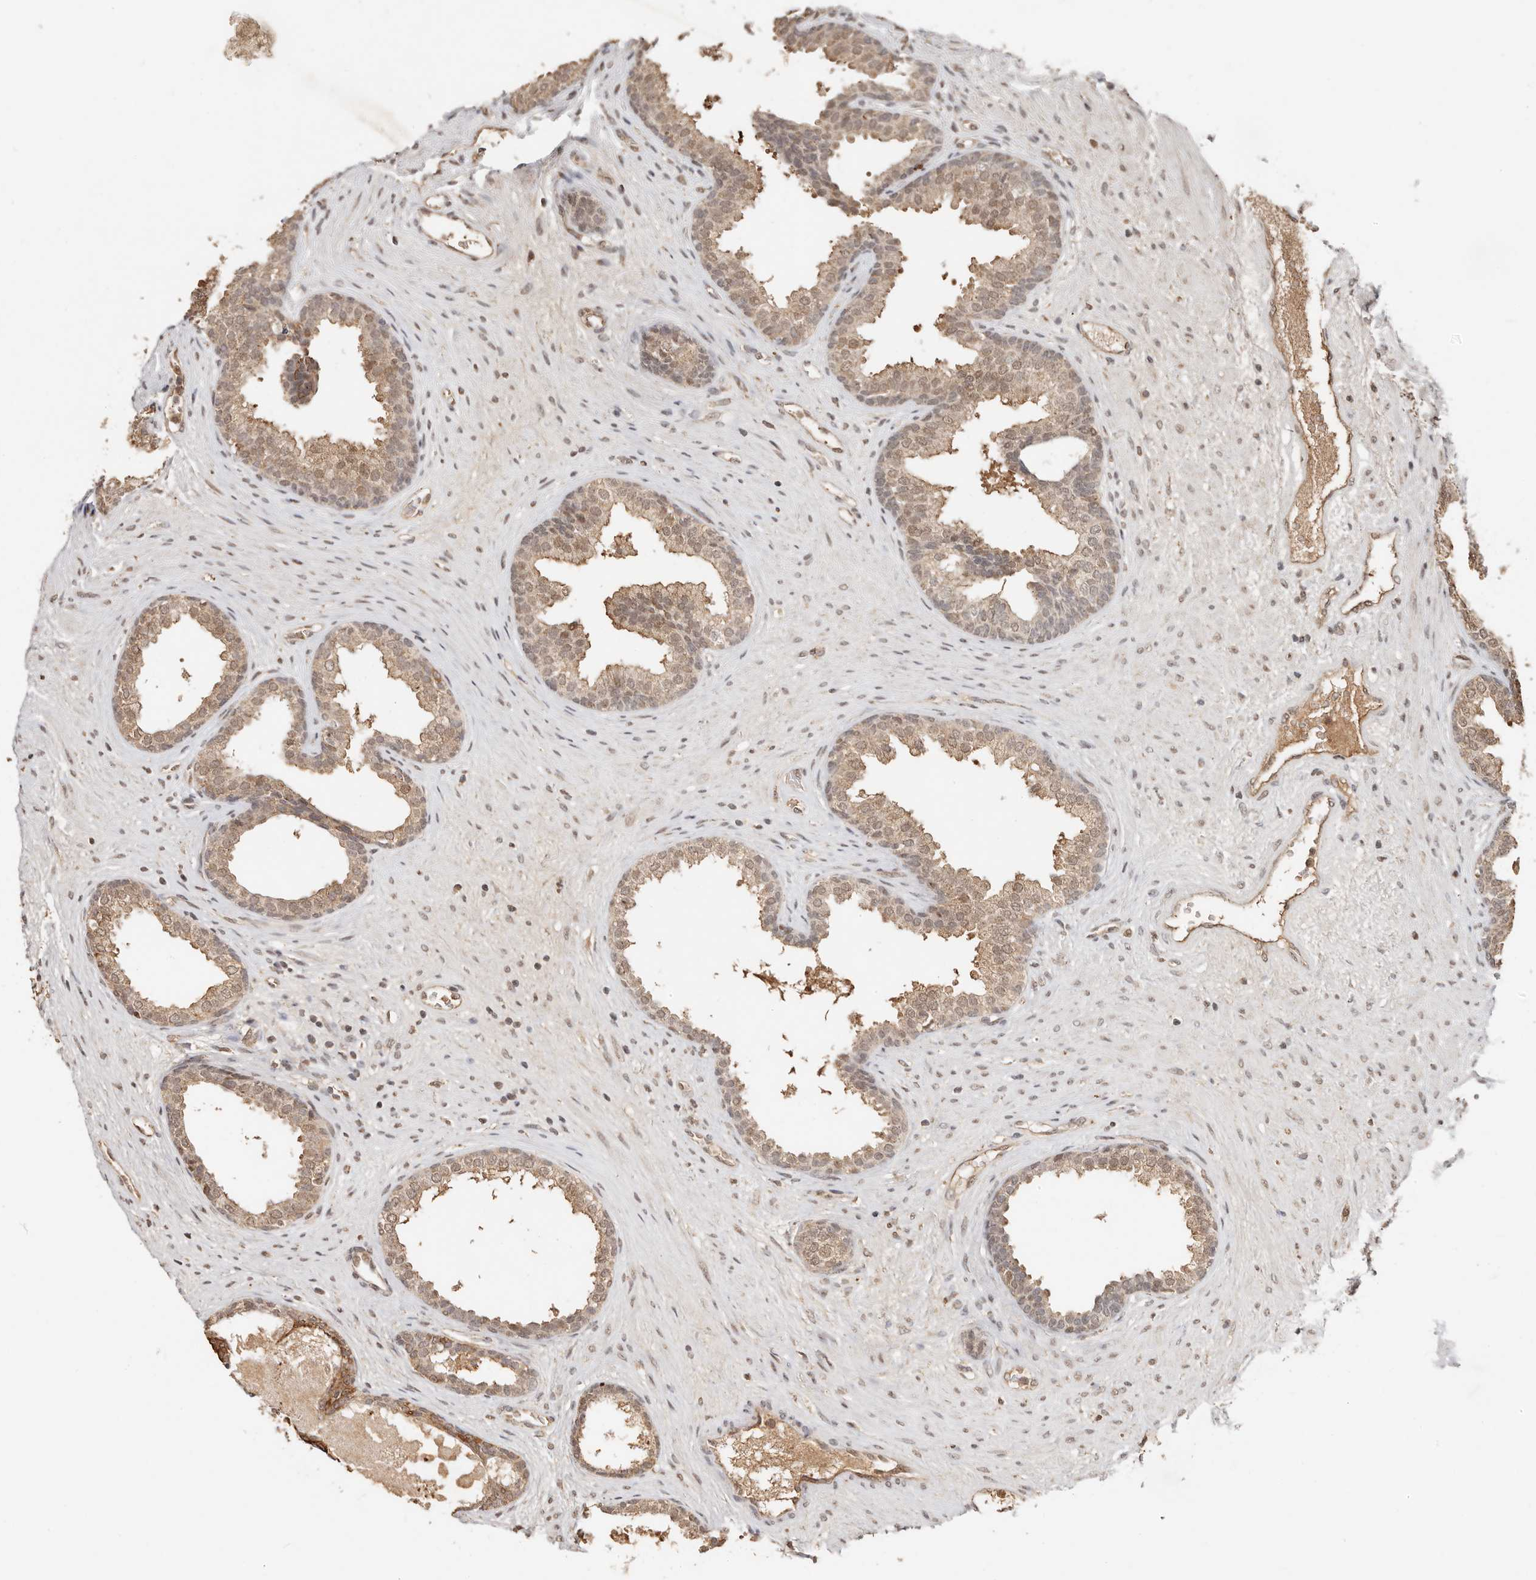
{"staining": {"intensity": "moderate", "quantity": ">75%", "location": "cytoplasmic/membranous,nuclear"}, "tissue": "prostate", "cell_type": "Glandular cells", "image_type": "normal", "snomed": [{"axis": "morphology", "description": "Normal tissue, NOS"}, {"axis": "topography", "description": "Prostate"}], "caption": "Immunohistochemistry (IHC) photomicrograph of unremarkable prostate stained for a protein (brown), which shows medium levels of moderate cytoplasmic/membranous,nuclear positivity in approximately >75% of glandular cells.", "gene": "SEC14L1", "patient": {"sex": "male", "age": 76}}